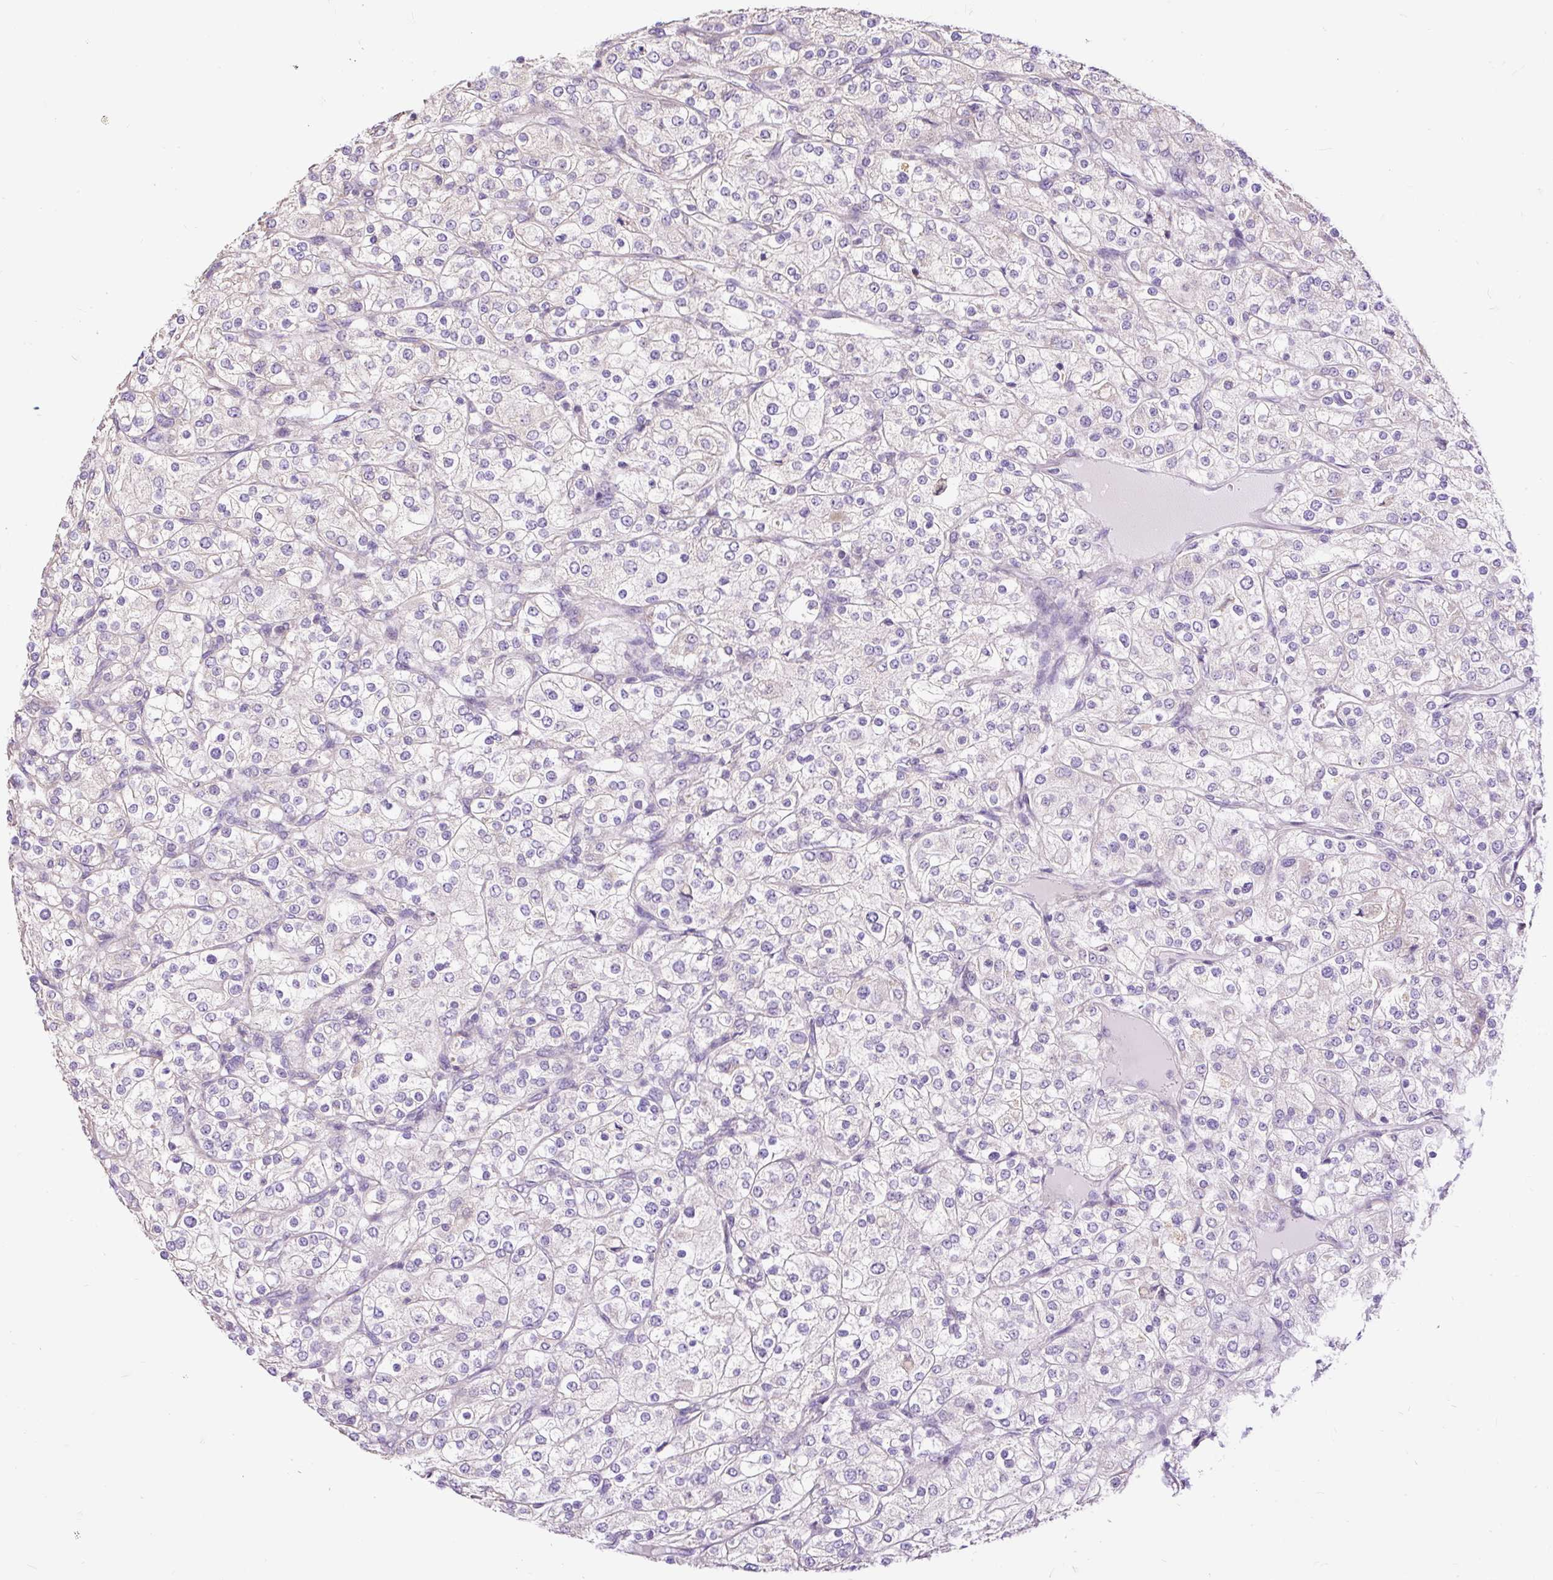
{"staining": {"intensity": "negative", "quantity": "none", "location": "none"}, "tissue": "renal cancer", "cell_type": "Tumor cells", "image_type": "cancer", "snomed": [{"axis": "morphology", "description": "Adenocarcinoma, NOS"}, {"axis": "topography", "description": "Kidney"}], "caption": "Protein analysis of renal cancer (adenocarcinoma) demonstrates no significant staining in tumor cells.", "gene": "PDIA2", "patient": {"sex": "male", "age": 80}}